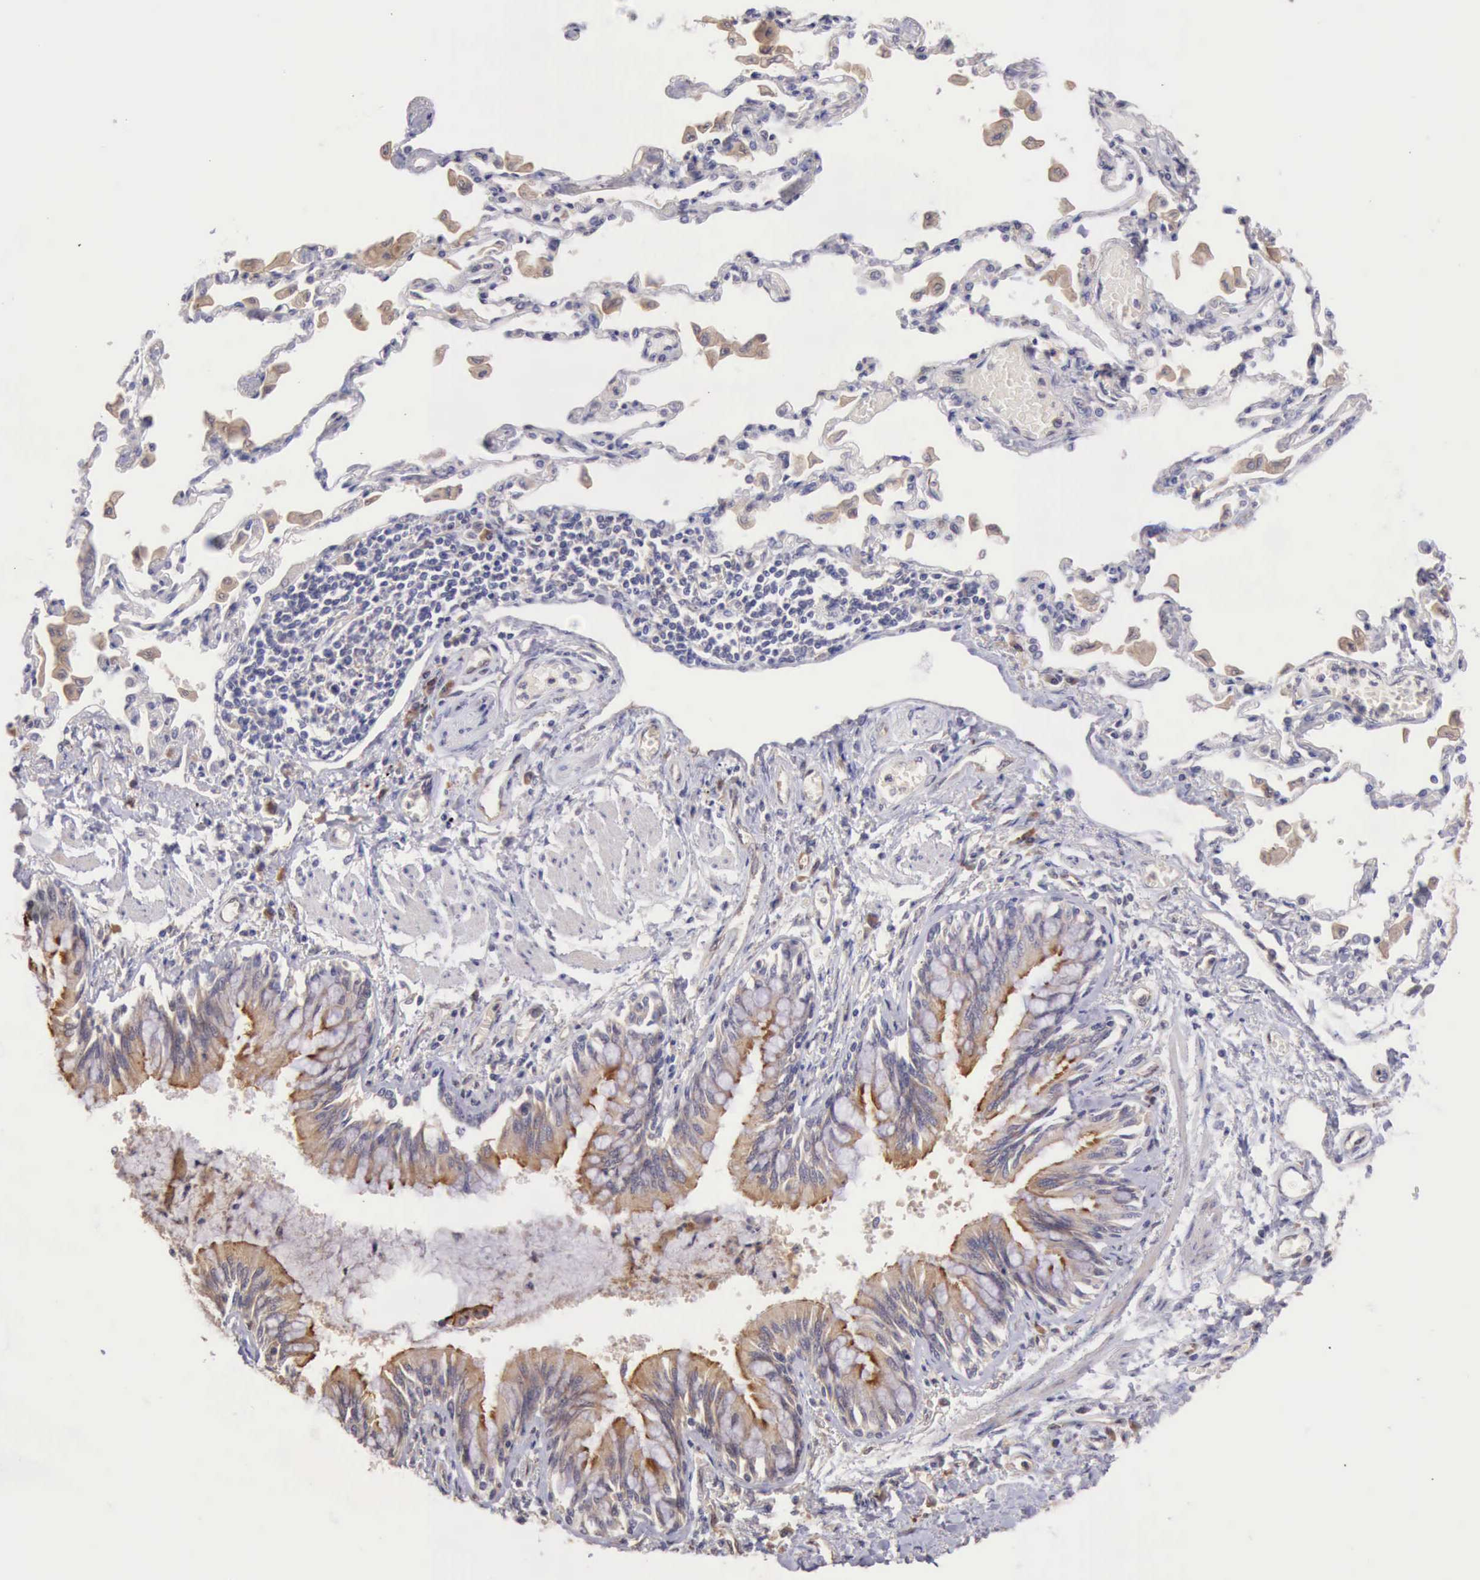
{"staining": {"intensity": "negative", "quantity": "none", "location": "none"}, "tissue": "soft tissue", "cell_type": "Chondrocytes", "image_type": "normal", "snomed": [{"axis": "morphology", "description": "Normal tissue, NOS"}, {"axis": "morphology", "description": "Adenocarcinoma, NOS"}, {"axis": "topography", "description": "Cartilage tissue"}, {"axis": "topography", "description": "Lung"}], "caption": "Chondrocytes show no significant protein positivity in benign soft tissue. (DAB immunohistochemistry visualized using brightfield microscopy, high magnification).", "gene": "DNAJB7", "patient": {"sex": "female", "age": 67}}